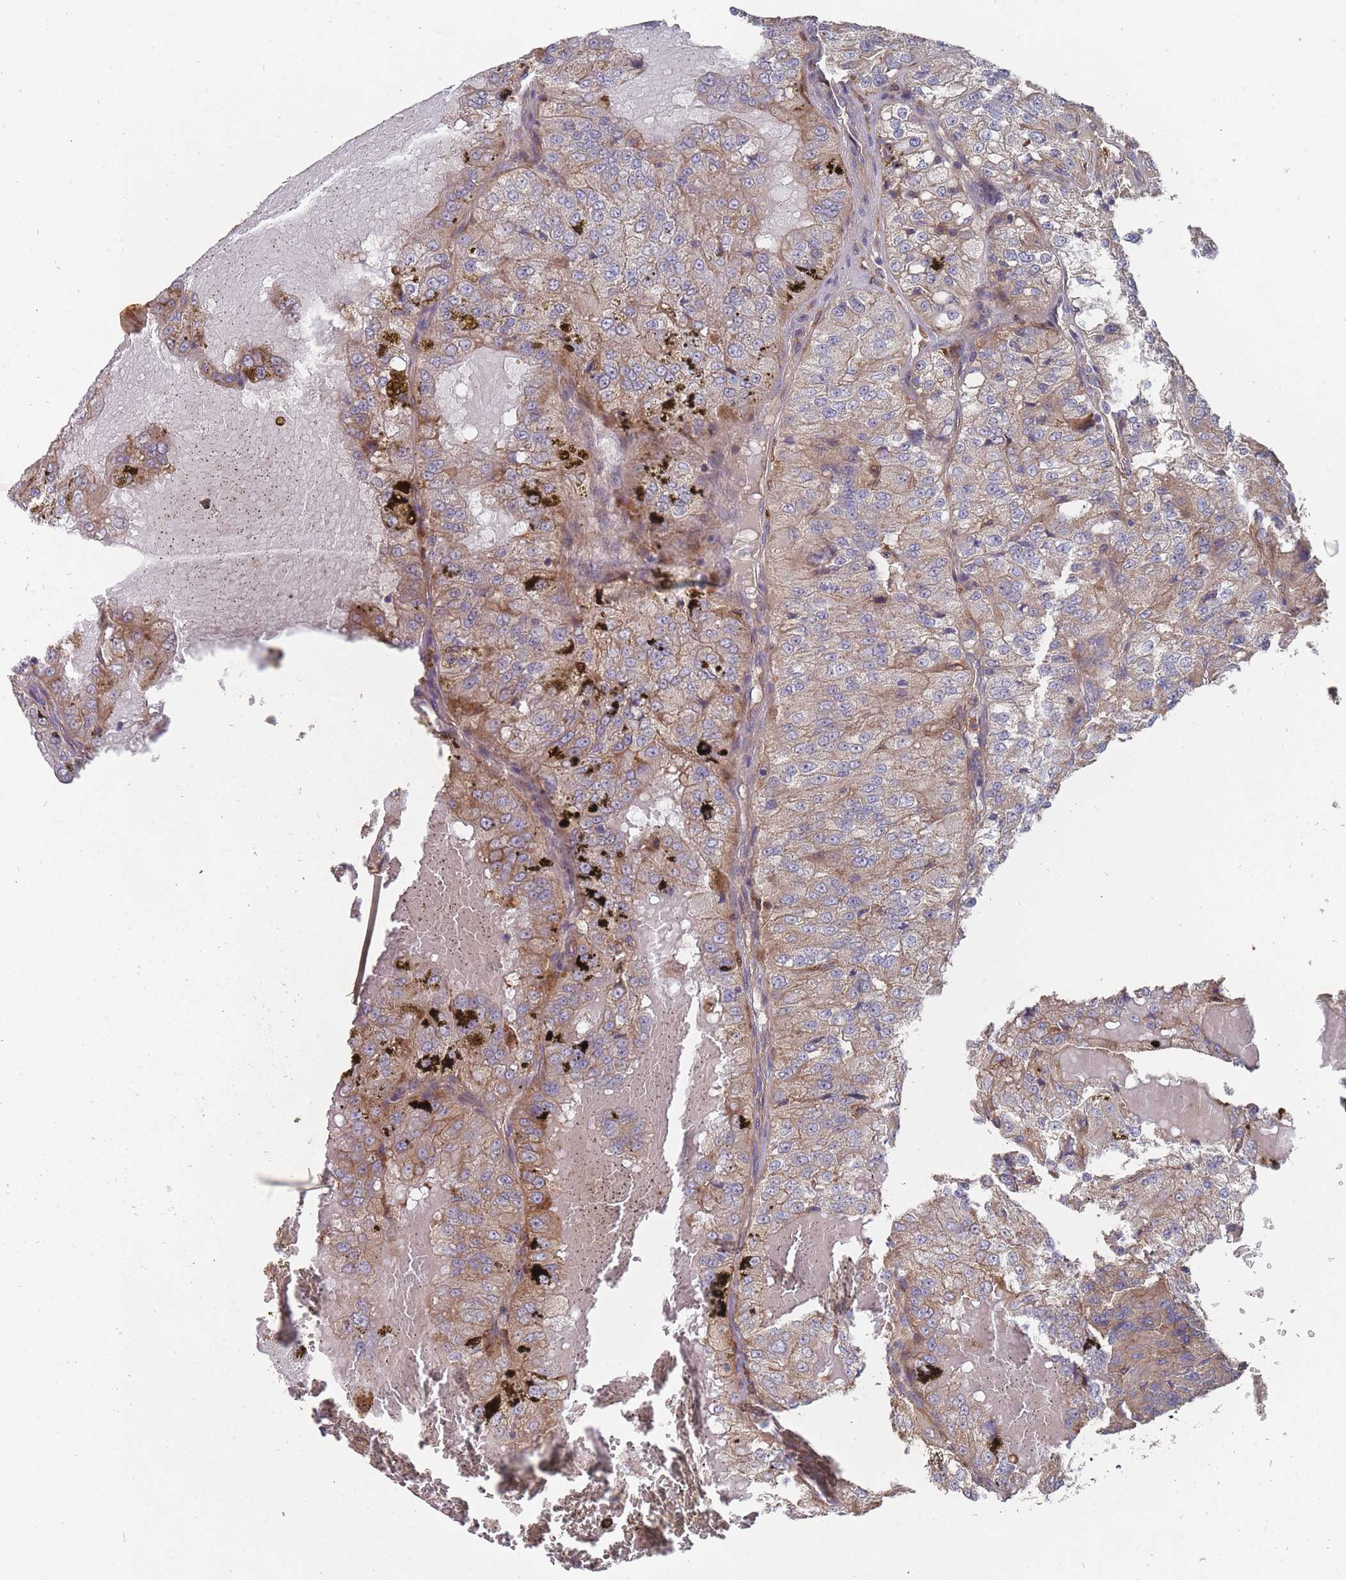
{"staining": {"intensity": "moderate", "quantity": "25%-75%", "location": "cytoplasmic/membranous"}, "tissue": "renal cancer", "cell_type": "Tumor cells", "image_type": "cancer", "snomed": [{"axis": "morphology", "description": "Adenocarcinoma, NOS"}, {"axis": "topography", "description": "Kidney"}], "caption": "Renal adenocarcinoma was stained to show a protein in brown. There is medium levels of moderate cytoplasmic/membranous staining in about 25%-75% of tumor cells.", "gene": "THSD7B", "patient": {"sex": "female", "age": 63}}